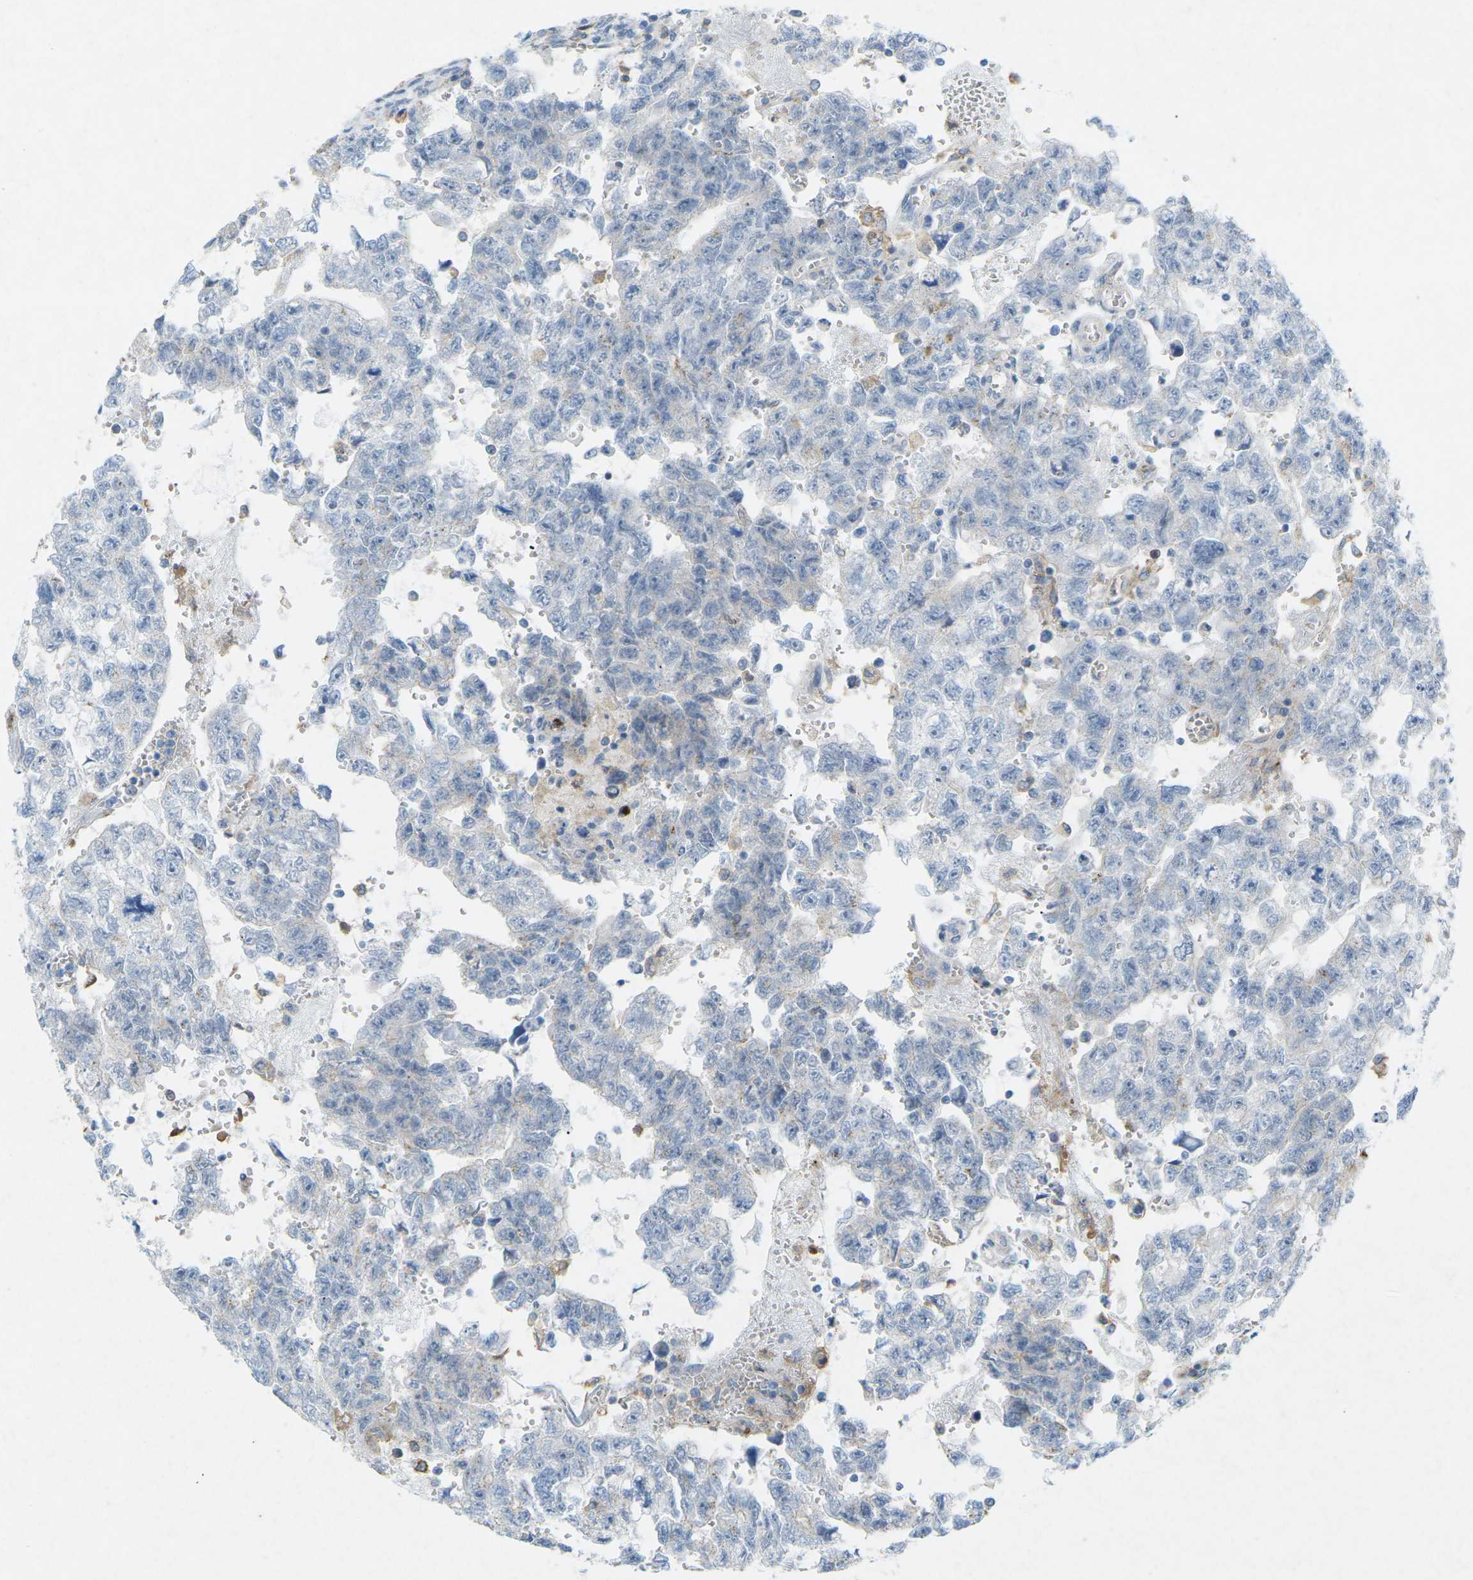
{"staining": {"intensity": "negative", "quantity": "none", "location": "none"}, "tissue": "testis cancer", "cell_type": "Tumor cells", "image_type": "cancer", "snomed": [{"axis": "morphology", "description": "Seminoma, NOS"}, {"axis": "morphology", "description": "Carcinoma, Embryonal, NOS"}, {"axis": "topography", "description": "Testis"}], "caption": "Image shows no protein positivity in tumor cells of testis cancer (seminoma) tissue.", "gene": "STK11", "patient": {"sex": "male", "age": 38}}